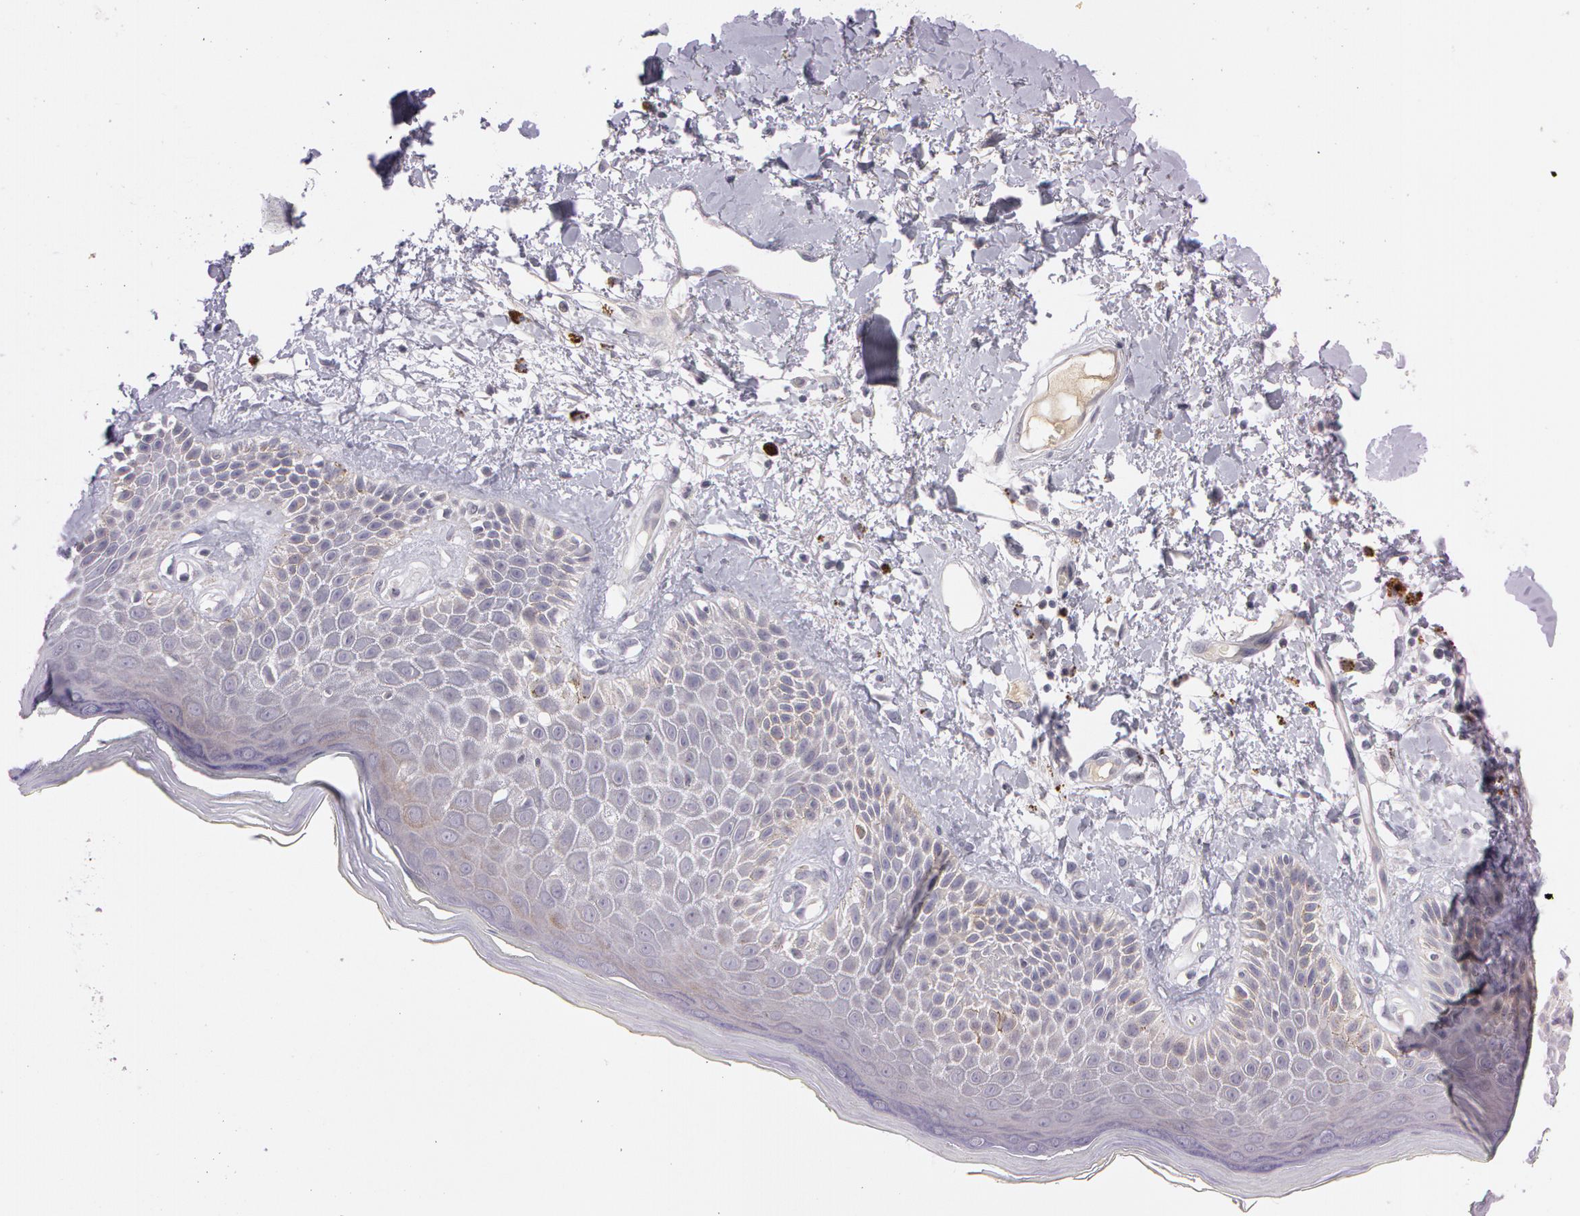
{"staining": {"intensity": "moderate", "quantity": "25%-75%", "location": "cytoplasmic/membranous"}, "tissue": "skin", "cell_type": "Epidermal cells", "image_type": "normal", "snomed": [{"axis": "morphology", "description": "Normal tissue, NOS"}, {"axis": "topography", "description": "Anal"}], "caption": "The image demonstrates a brown stain indicating the presence of a protein in the cytoplasmic/membranous of epidermal cells in skin.", "gene": "MXRA5", "patient": {"sex": "female", "age": 78}}